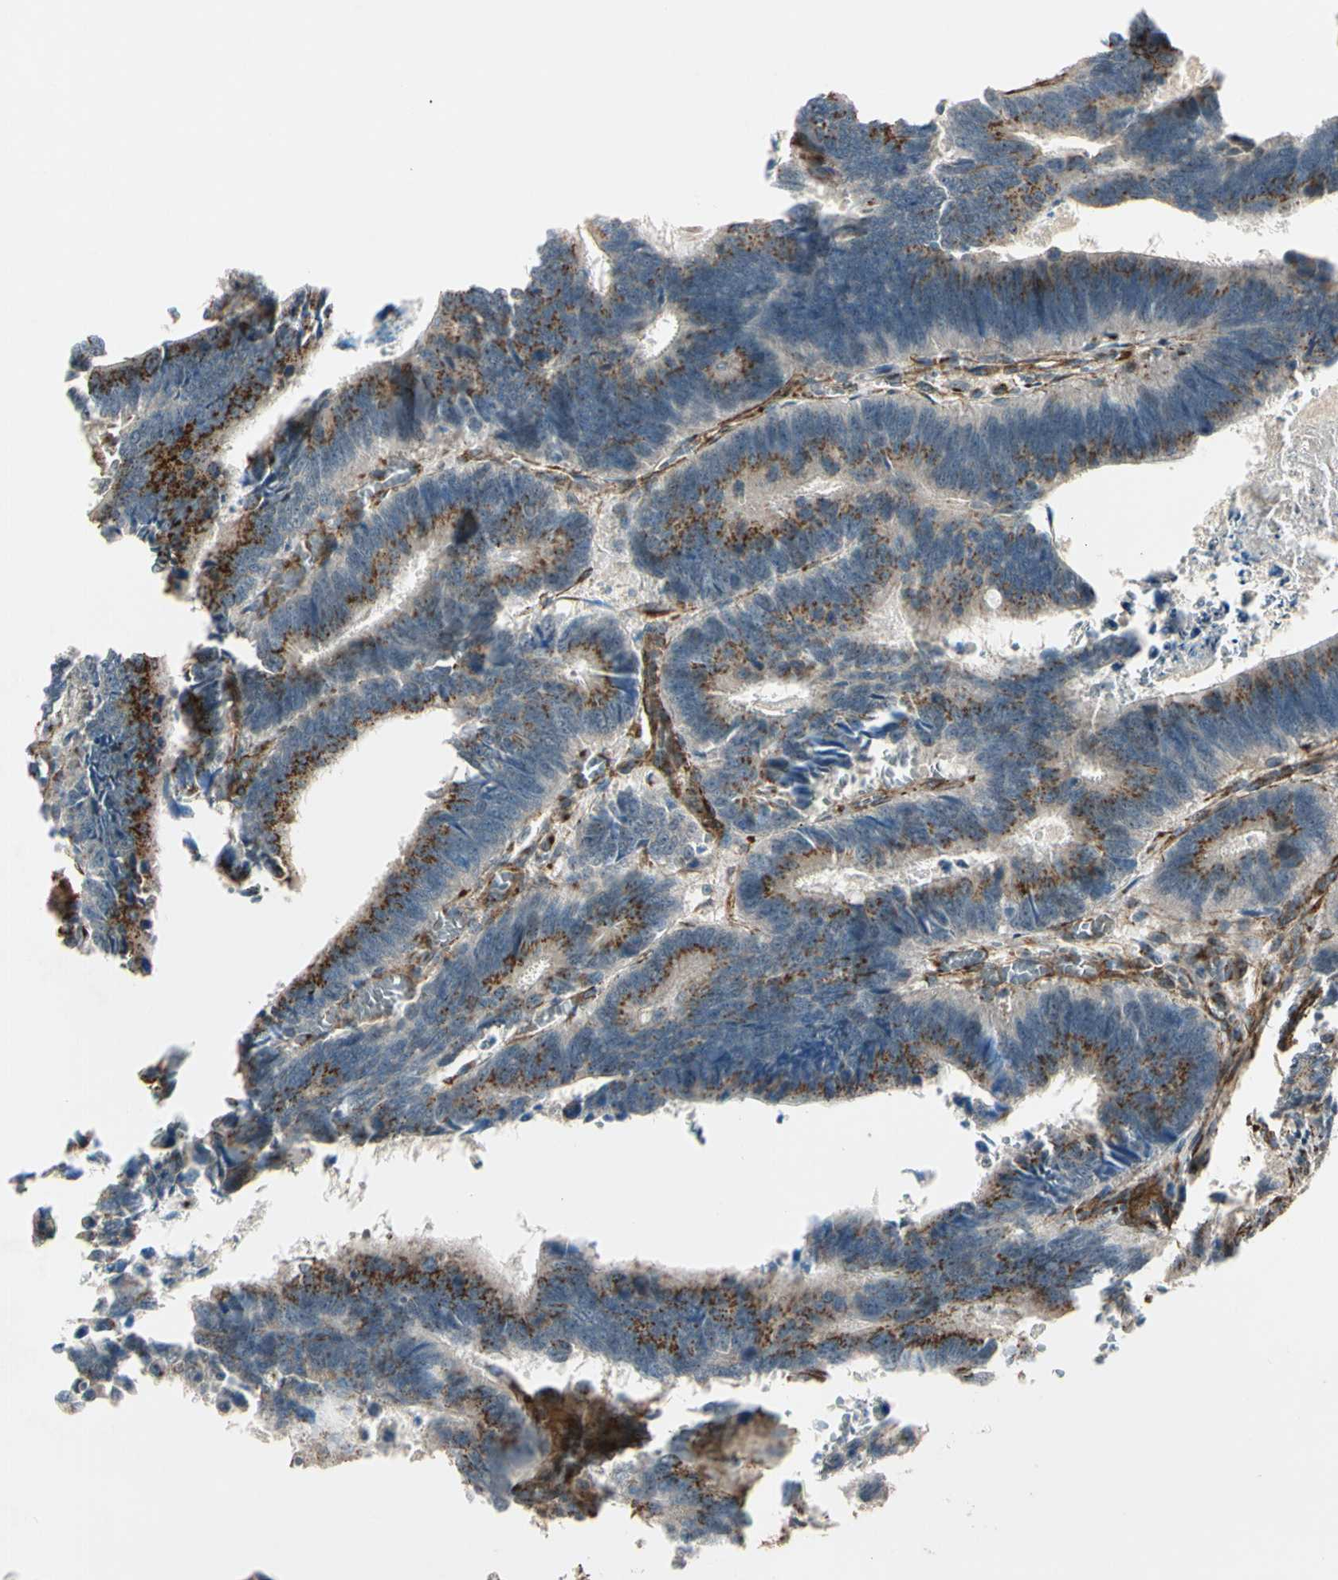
{"staining": {"intensity": "moderate", "quantity": ">75%", "location": "cytoplasmic/membranous"}, "tissue": "colorectal cancer", "cell_type": "Tumor cells", "image_type": "cancer", "snomed": [{"axis": "morphology", "description": "Adenocarcinoma, NOS"}, {"axis": "topography", "description": "Colon"}], "caption": "Immunohistochemical staining of human colorectal cancer reveals moderate cytoplasmic/membranous protein expression in approximately >75% of tumor cells.", "gene": "GCK", "patient": {"sex": "male", "age": 72}}